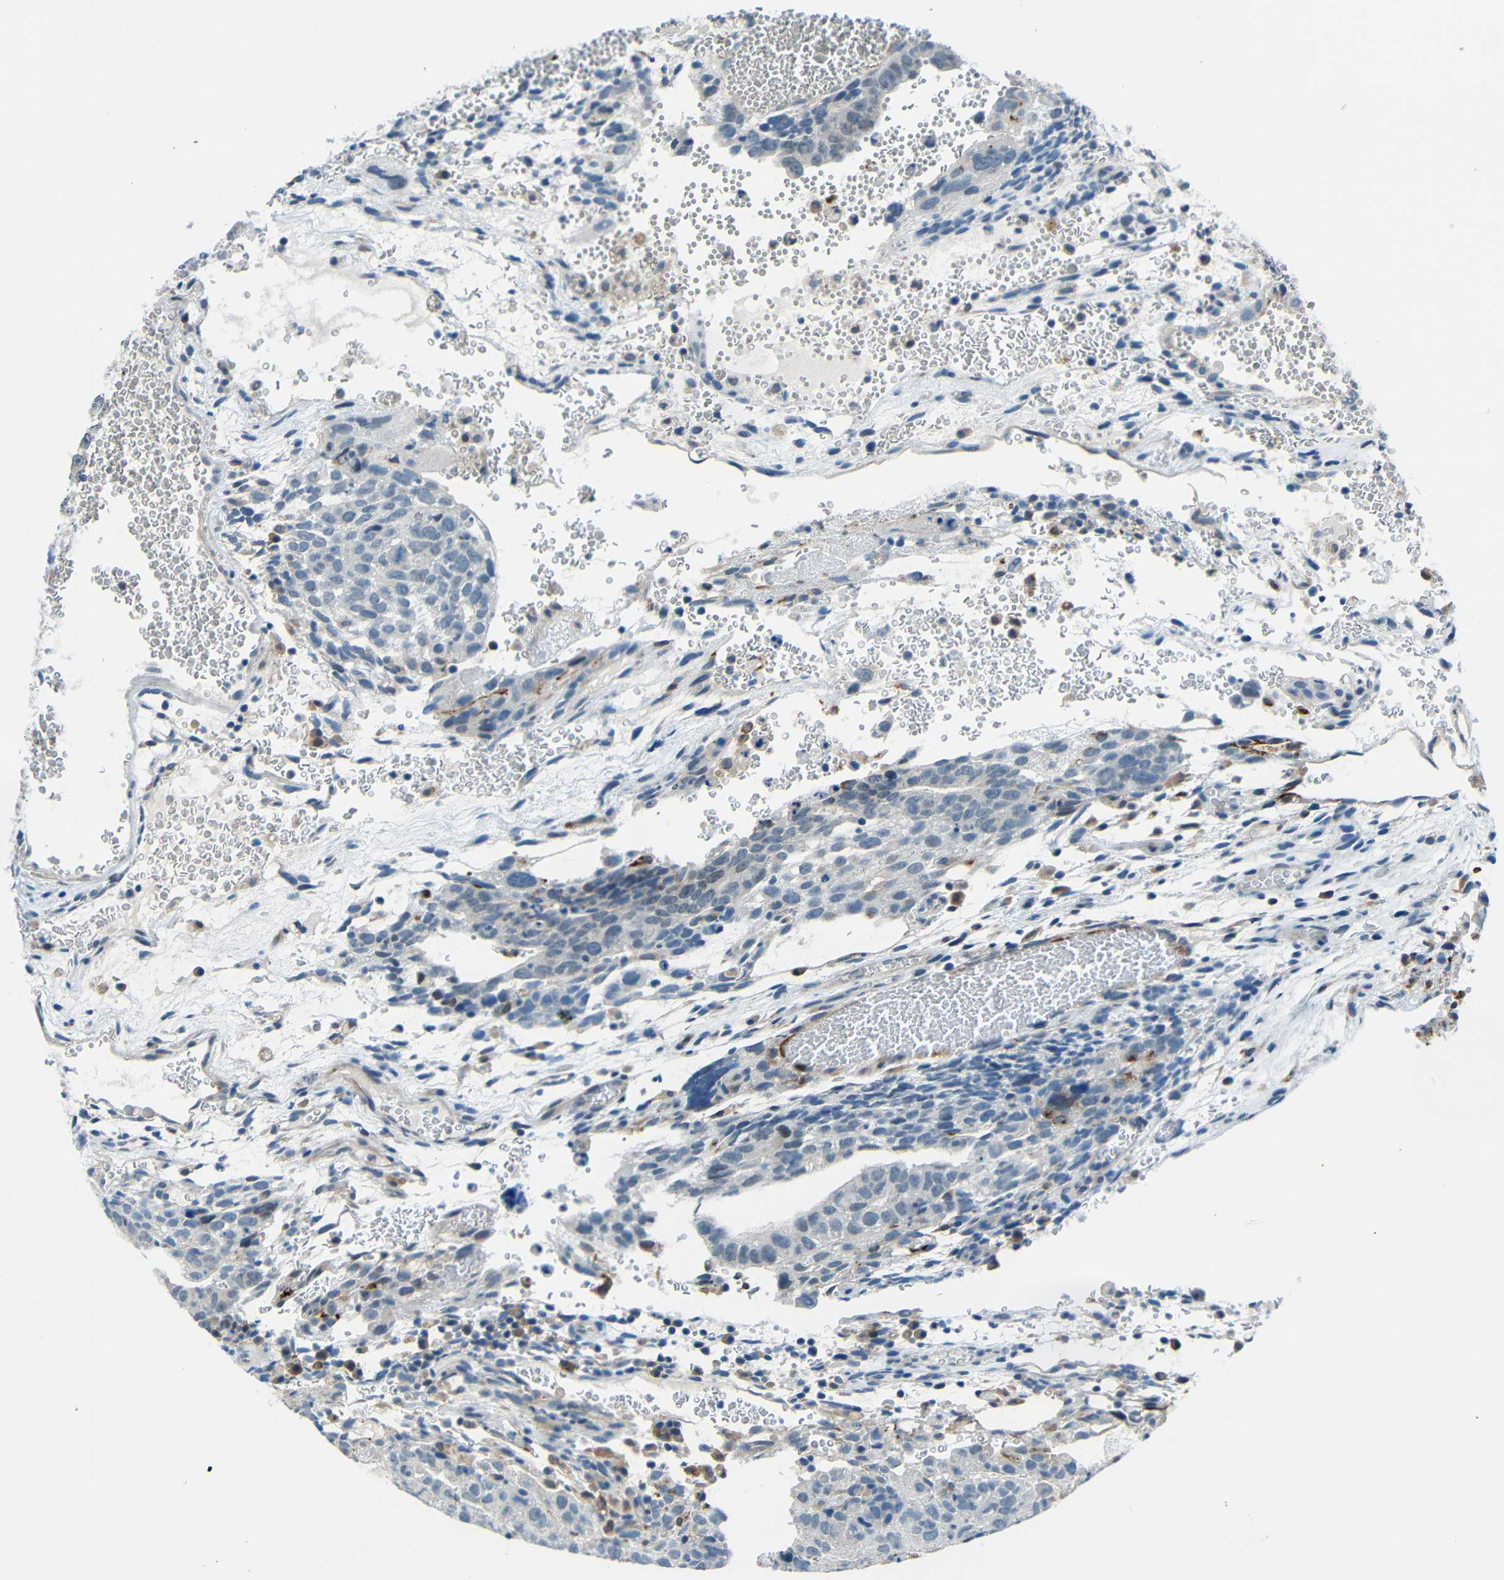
{"staining": {"intensity": "negative", "quantity": "none", "location": "none"}, "tissue": "testis cancer", "cell_type": "Tumor cells", "image_type": "cancer", "snomed": [{"axis": "morphology", "description": "Seminoma, NOS"}, {"axis": "morphology", "description": "Carcinoma, Embryonal, NOS"}, {"axis": "topography", "description": "Testis"}], "caption": "The histopathology image shows no staining of tumor cells in testis cancer. The staining is performed using DAB (3,3'-diaminobenzidine) brown chromogen with nuclei counter-stained in using hematoxylin.", "gene": "ANKRD22", "patient": {"sex": "male", "age": 52}}